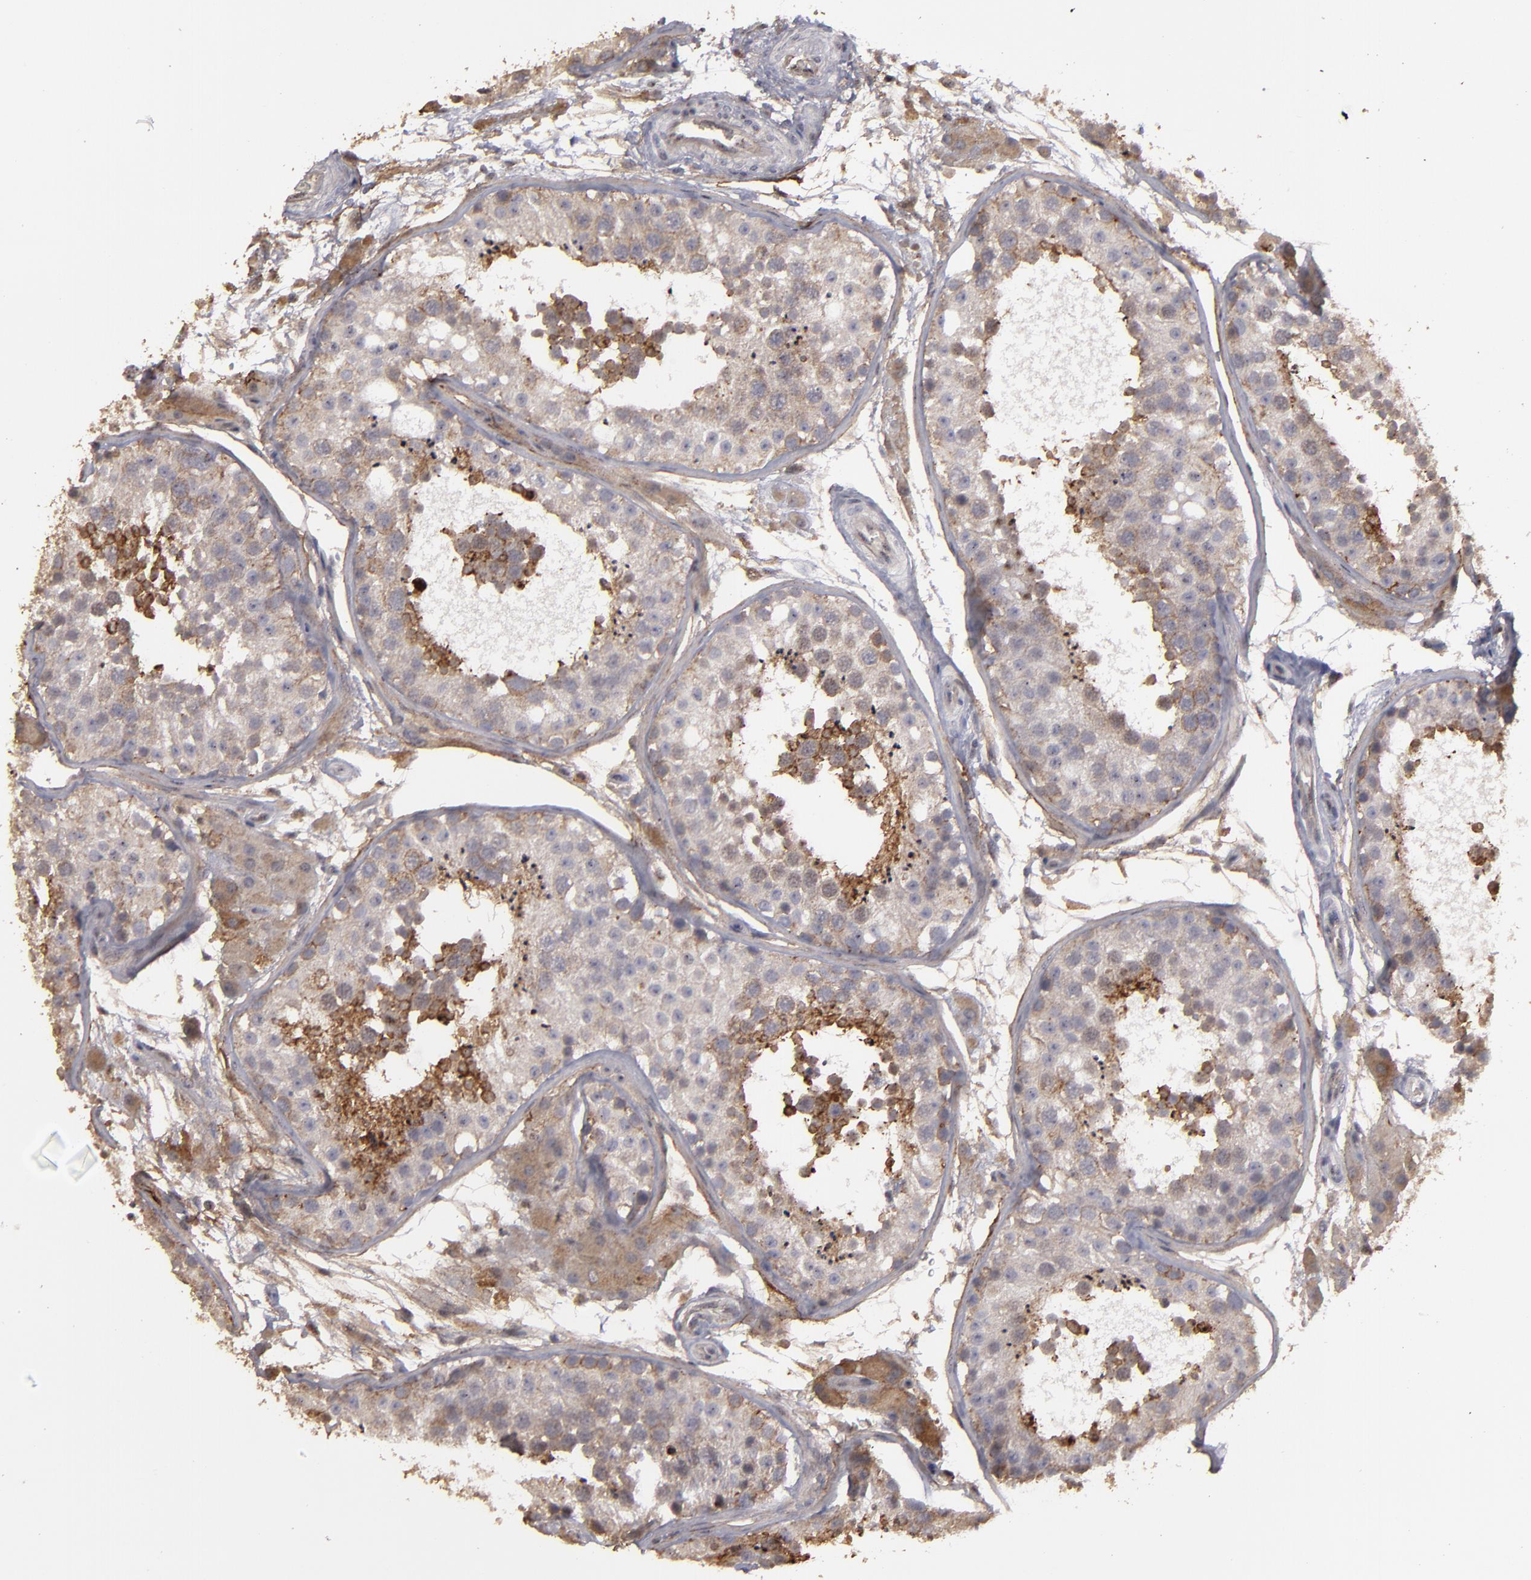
{"staining": {"intensity": "weak", "quantity": ">75%", "location": "cytoplasmic/membranous"}, "tissue": "testis", "cell_type": "Cells in seminiferous ducts", "image_type": "normal", "snomed": [{"axis": "morphology", "description": "Normal tissue, NOS"}, {"axis": "topography", "description": "Testis"}], "caption": "Immunohistochemical staining of unremarkable testis exhibits weak cytoplasmic/membranous protein expression in about >75% of cells in seminiferous ducts. The staining is performed using DAB brown chromogen to label protein expression. The nuclei are counter-stained blue using hematoxylin.", "gene": "CD55", "patient": {"sex": "male", "age": 26}}